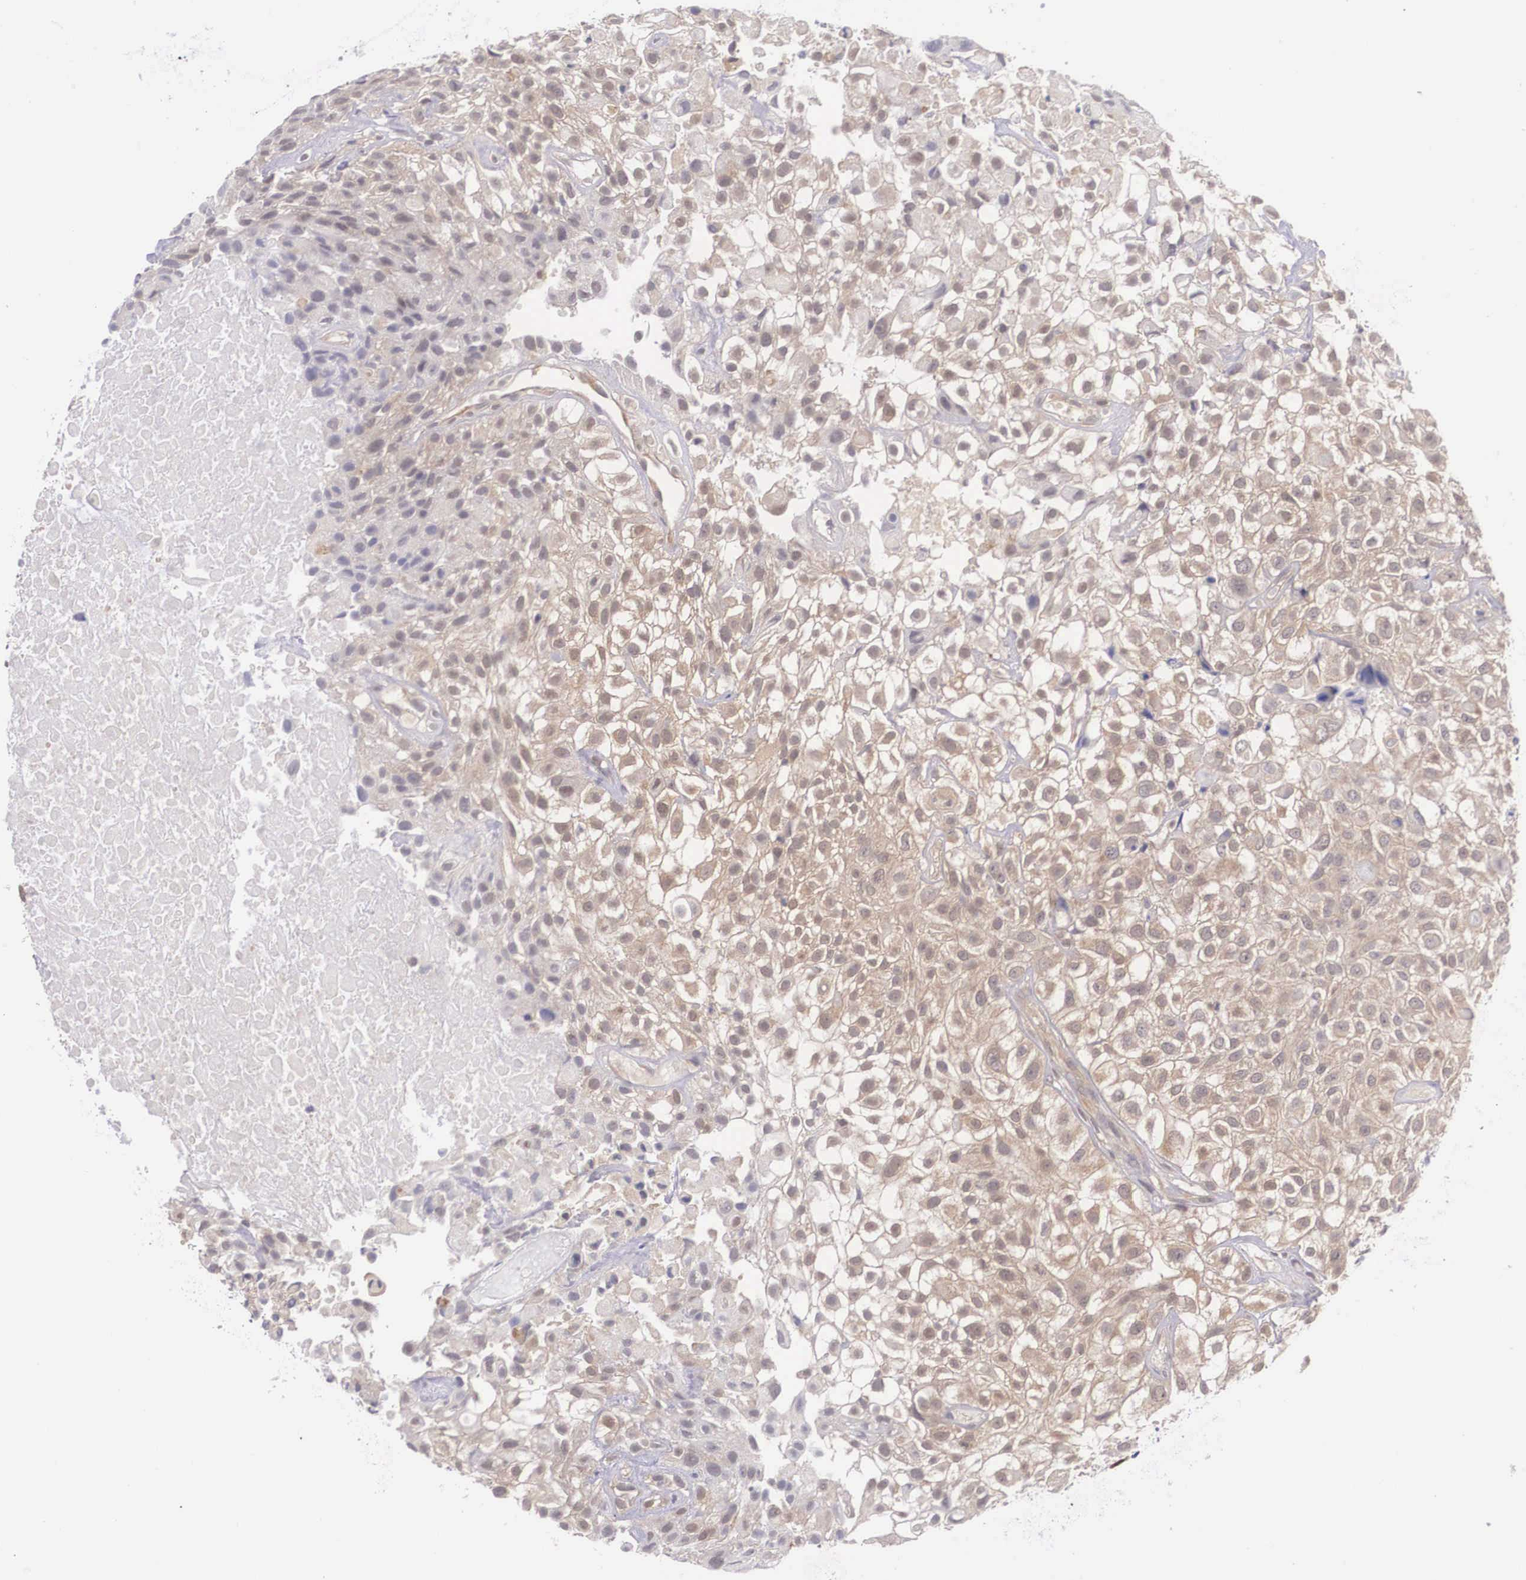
{"staining": {"intensity": "moderate", "quantity": "25%-75%", "location": "cytoplasmic/membranous"}, "tissue": "urothelial cancer", "cell_type": "Tumor cells", "image_type": "cancer", "snomed": [{"axis": "morphology", "description": "Urothelial carcinoma, High grade"}, {"axis": "topography", "description": "Urinary bladder"}], "caption": "Approximately 25%-75% of tumor cells in human urothelial carcinoma (high-grade) reveal moderate cytoplasmic/membranous protein staining as visualized by brown immunohistochemical staining.", "gene": "IGBP1", "patient": {"sex": "male", "age": 56}}